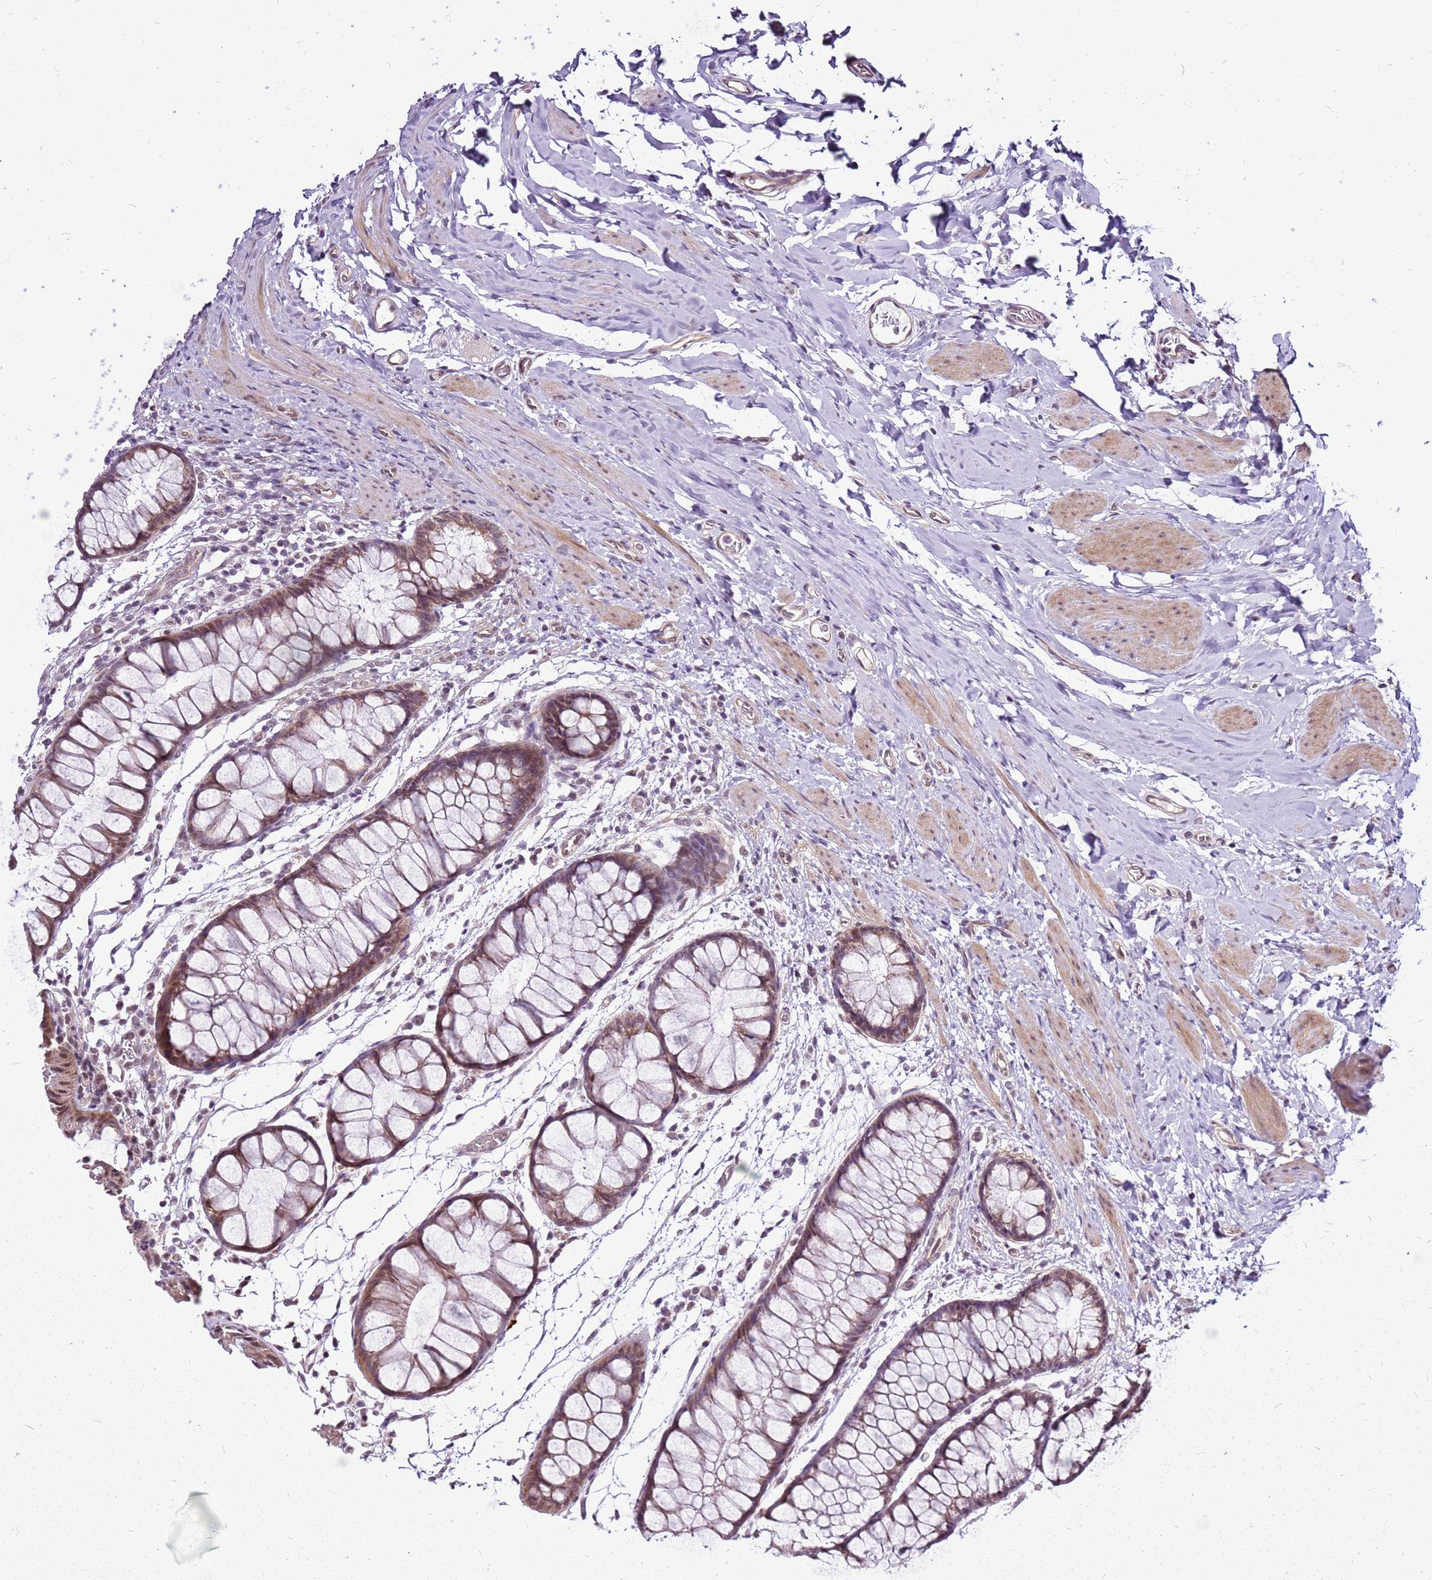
{"staining": {"intensity": "weak", "quantity": ">75%", "location": "cytoplasmic/membranous"}, "tissue": "colon", "cell_type": "Endothelial cells", "image_type": "normal", "snomed": [{"axis": "morphology", "description": "Normal tissue, NOS"}, {"axis": "topography", "description": "Colon"}], "caption": "Protein staining of benign colon displays weak cytoplasmic/membranous expression in approximately >75% of endothelial cells. The protein of interest is stained brown, and the nuclei are stained in blue (DAB (3,3'-diaminobenzidine) IHC with brightfield microscopy, high magnification).", "gene": "CCDC166", "patient": {"sex": "female", "age": 62}}